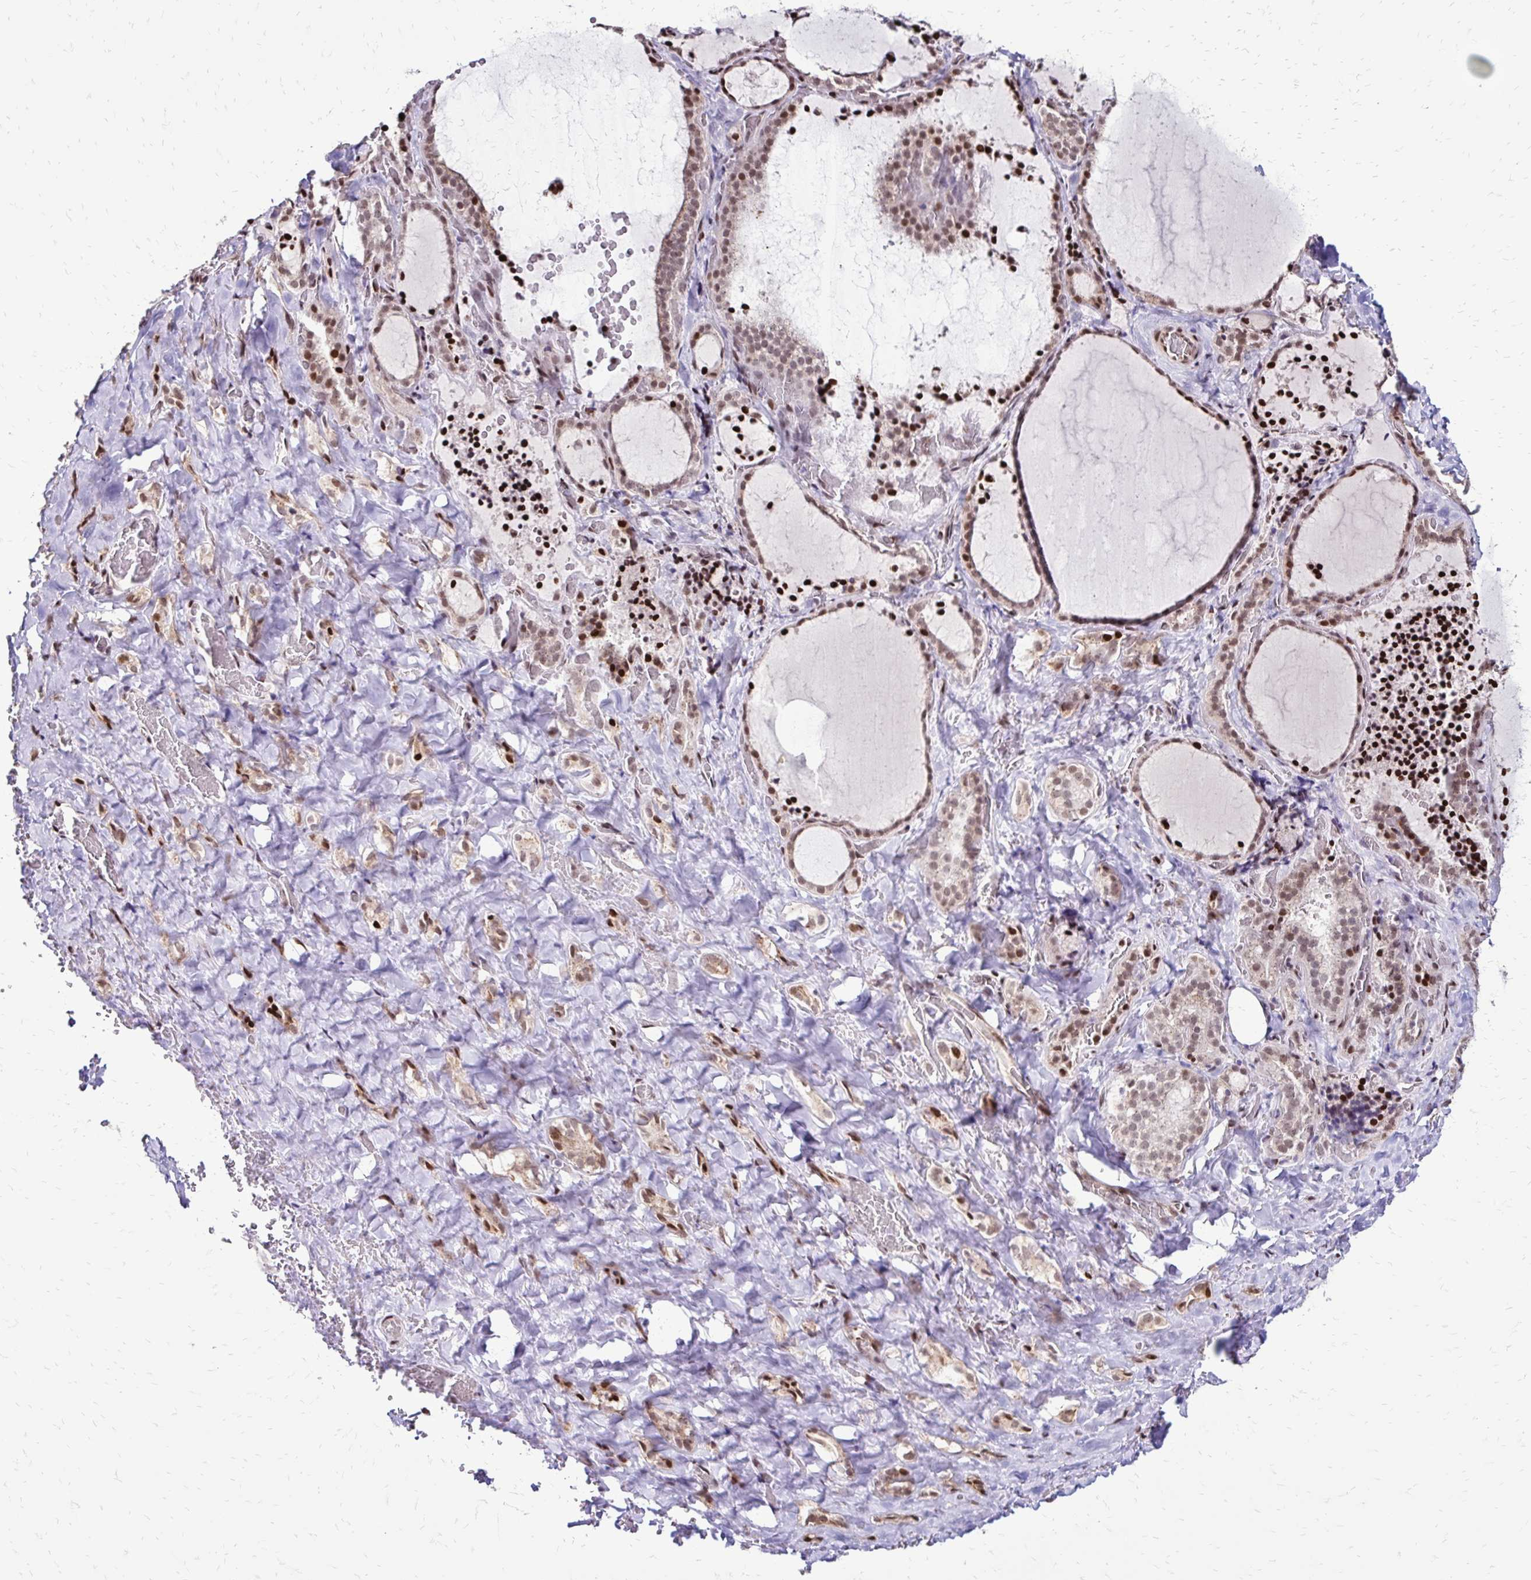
{"staining": {"intensity": "moderate", "quantity": ">75%", "location": "nuclear"}, "tissue": "thyroid gland", "cell_type": "Glandular cells", "image_type": "normal", "snomed": [{"axis": "morphology", "description": "Normal tissue, NOS"}, {"axis": "topography", "description": "Thyroid gland"}], "caption": "This photomicrograph exhibits immunohistochemistry staining of normal thyroid gland, with medium moderate nuclear staining in about >75% of glandular cells.", "gene": "TOB1", "patient": {"sex": "female", "age": 22}}